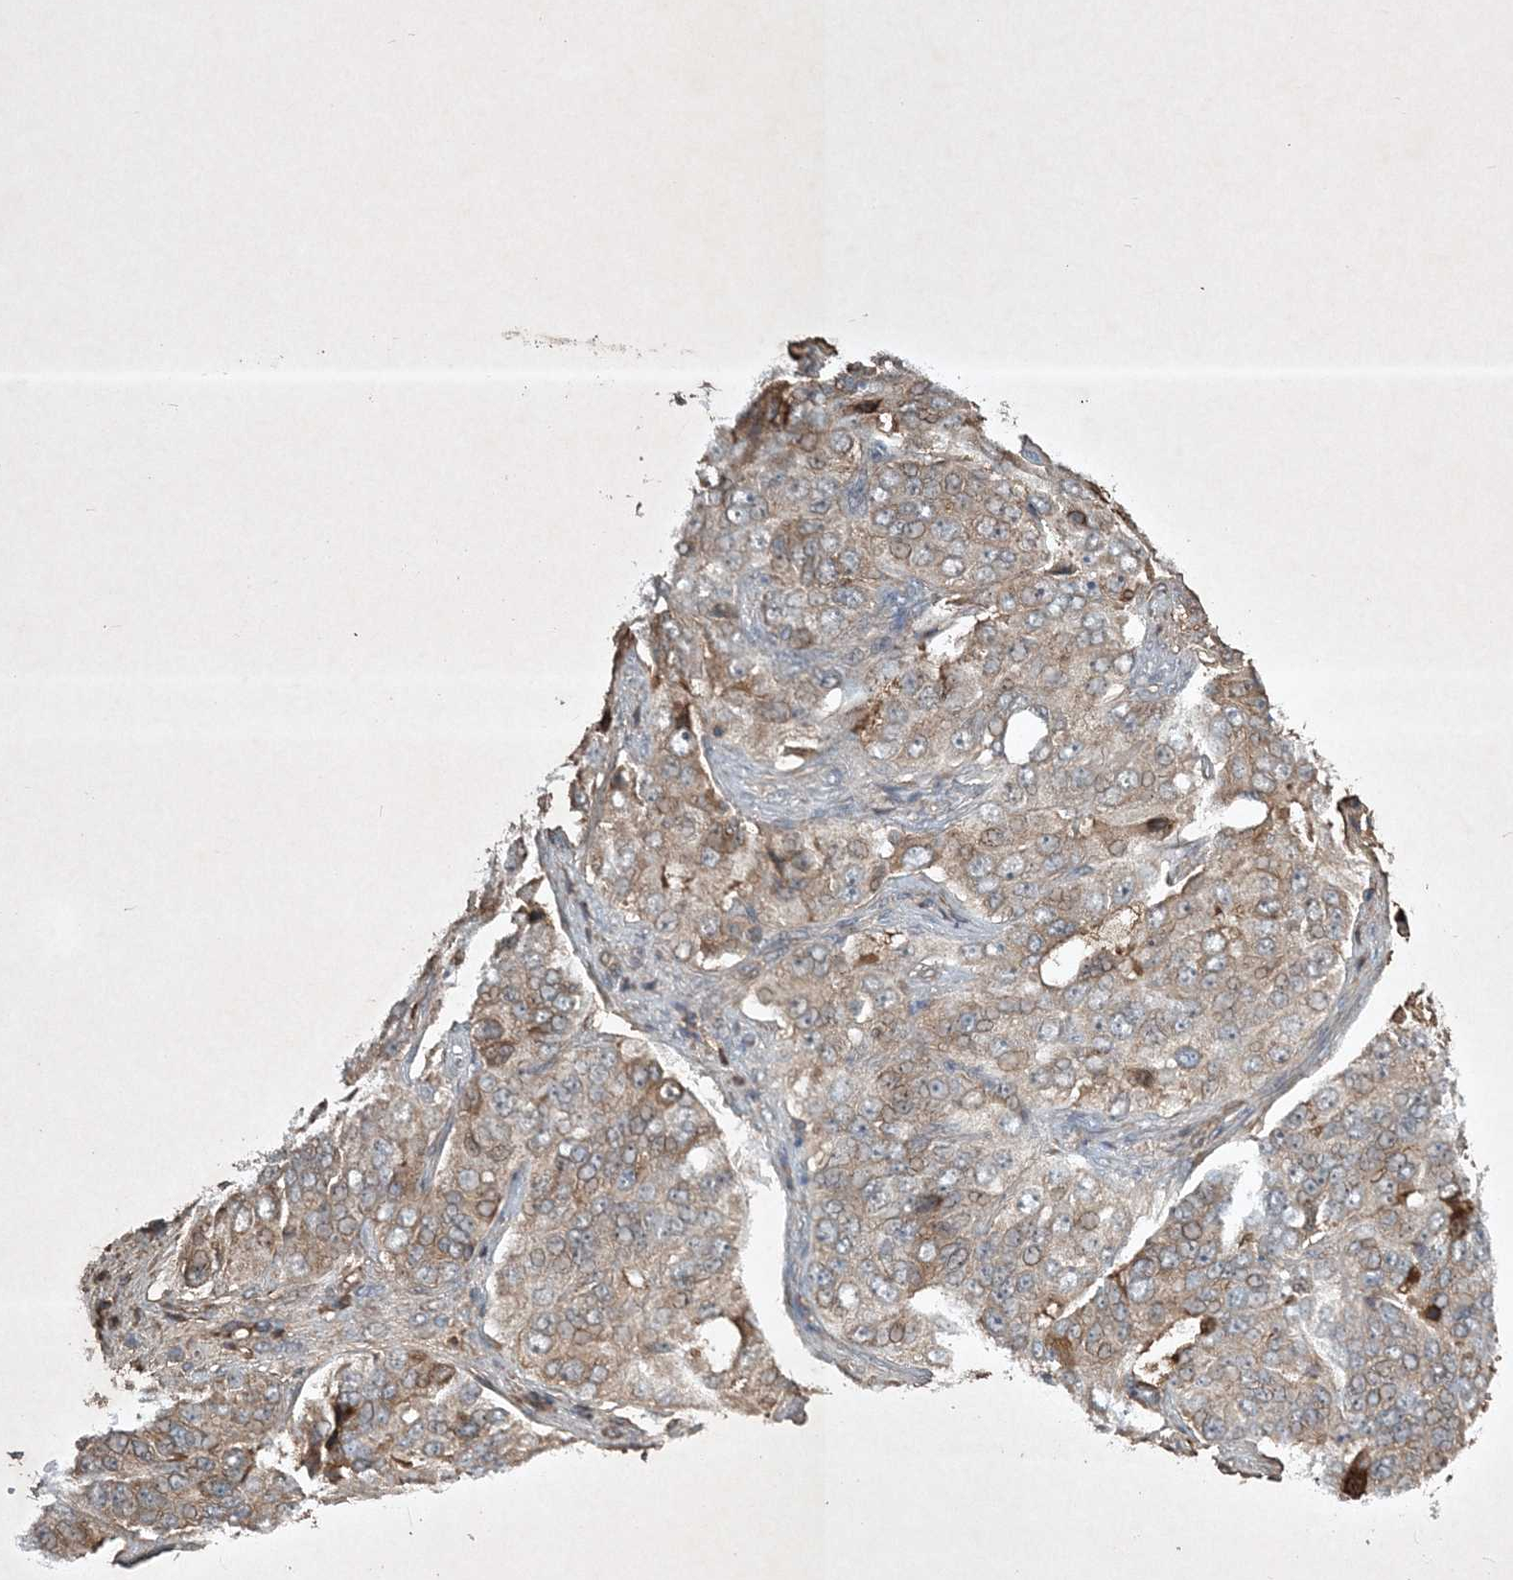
{"staining": {"intensity": "weak", "quantity": "25%-75%", "location": "cytoplasmic/membranous"}, "tissue": "ovarian cancer", "cell_type": "Tumor cells", "image_type": "cancer", "snomed": [{"axis": "morphology", "description": "Carcinoma, endometroid"}, {"axis": "topography", "description": "Ovary"}], "caption": "A histopathology image of human ovarian cancer stained for a protein demonstrates weak cytoplasmic/membranous brown staining in tumor cells.", "gene": "TNFAIP6", "patient": {"sex": "female", "age": 51}}